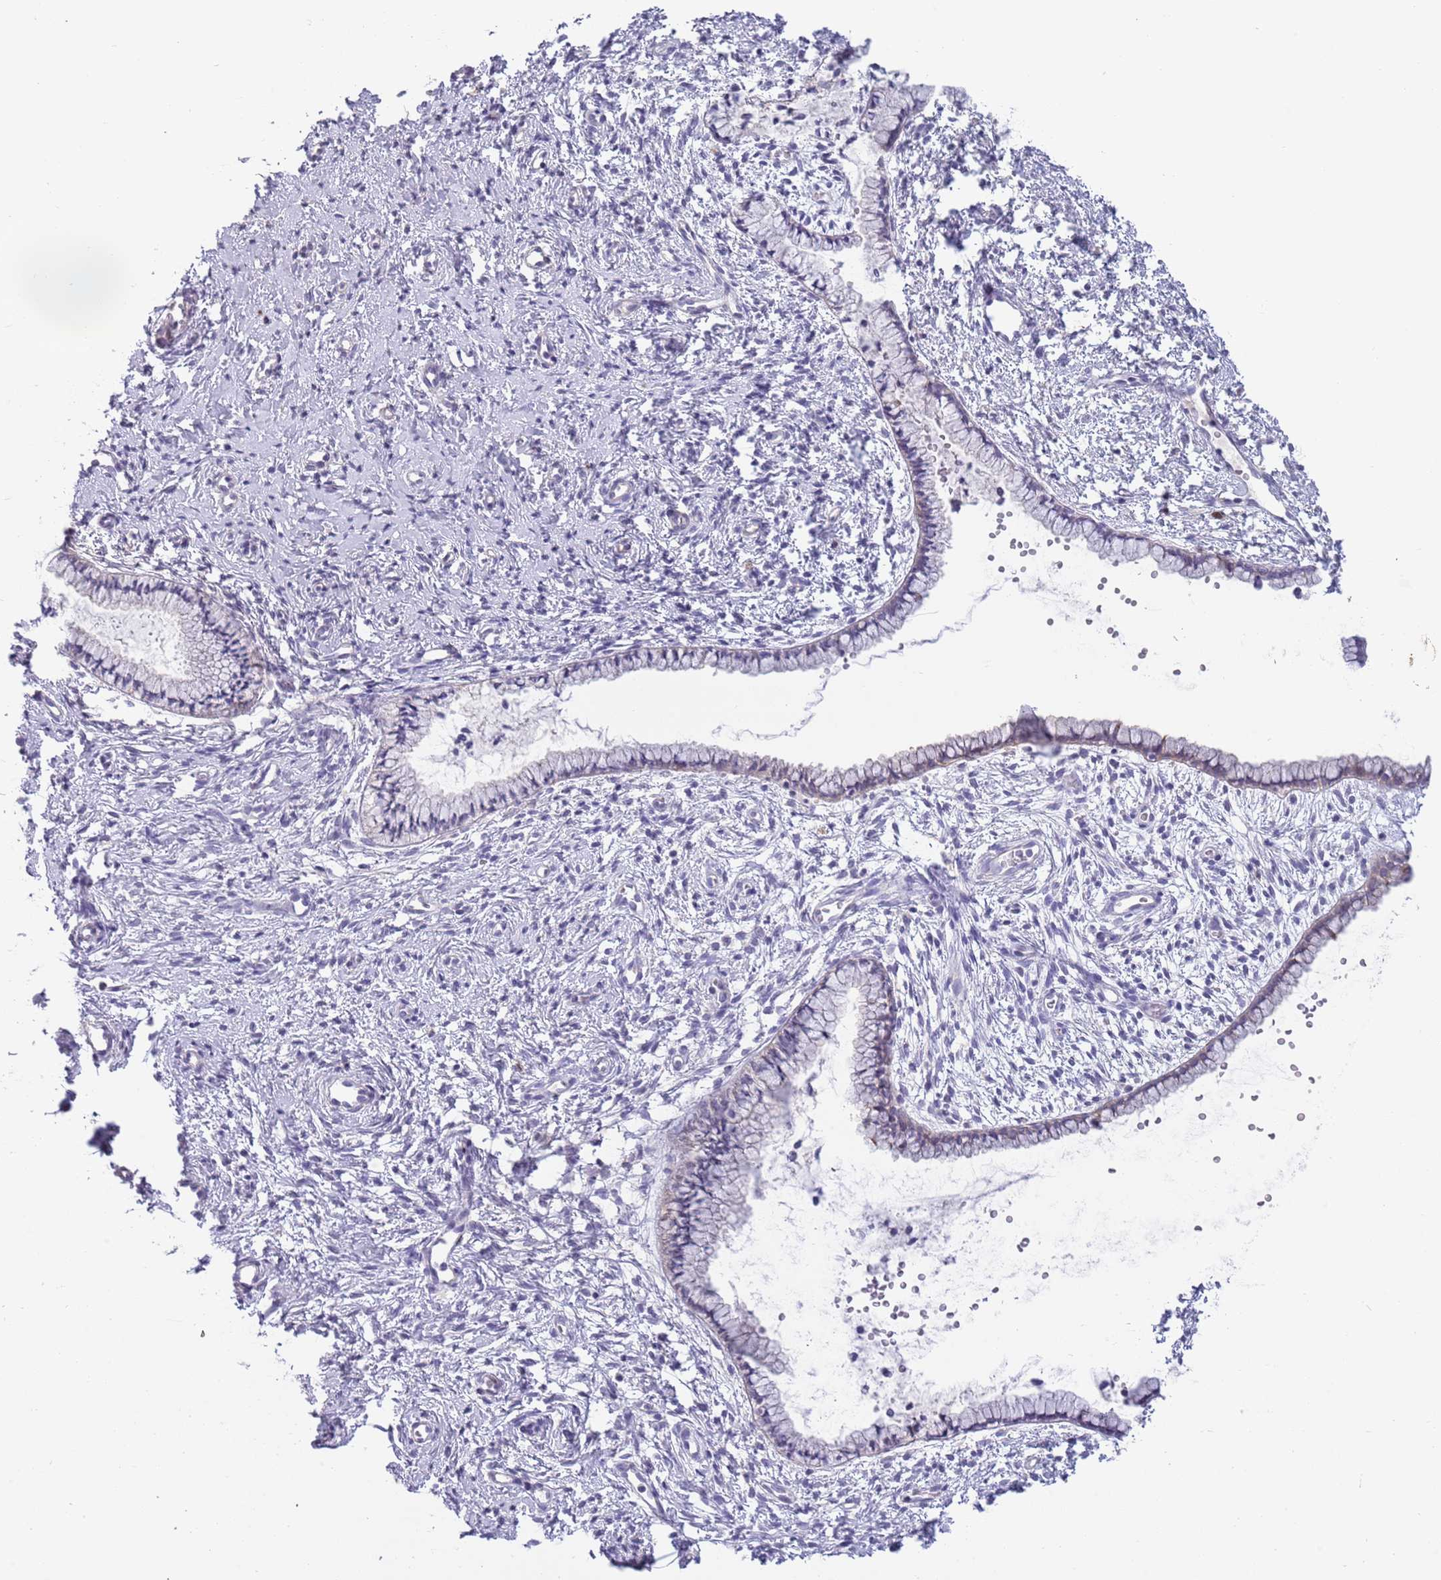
{"staining": {"intensity": "weak", "quantity": "<25%", "location": "cytoplasmic/membranous"}, "tissue": "cervix", "cell_type": "Glandular cells", "image_type": "normal", "snomed": [{"axis": "morphology", "description": "Normal tissue, NOS"}, {"axis": "topography", "description": "Cervix"}], "caption": "Human cervix stained for a protein using immunohistochemistry reveals no staining in glandular cells.", "gene": "PIMREG", "patient": {"sex": "female", "age": 57}}